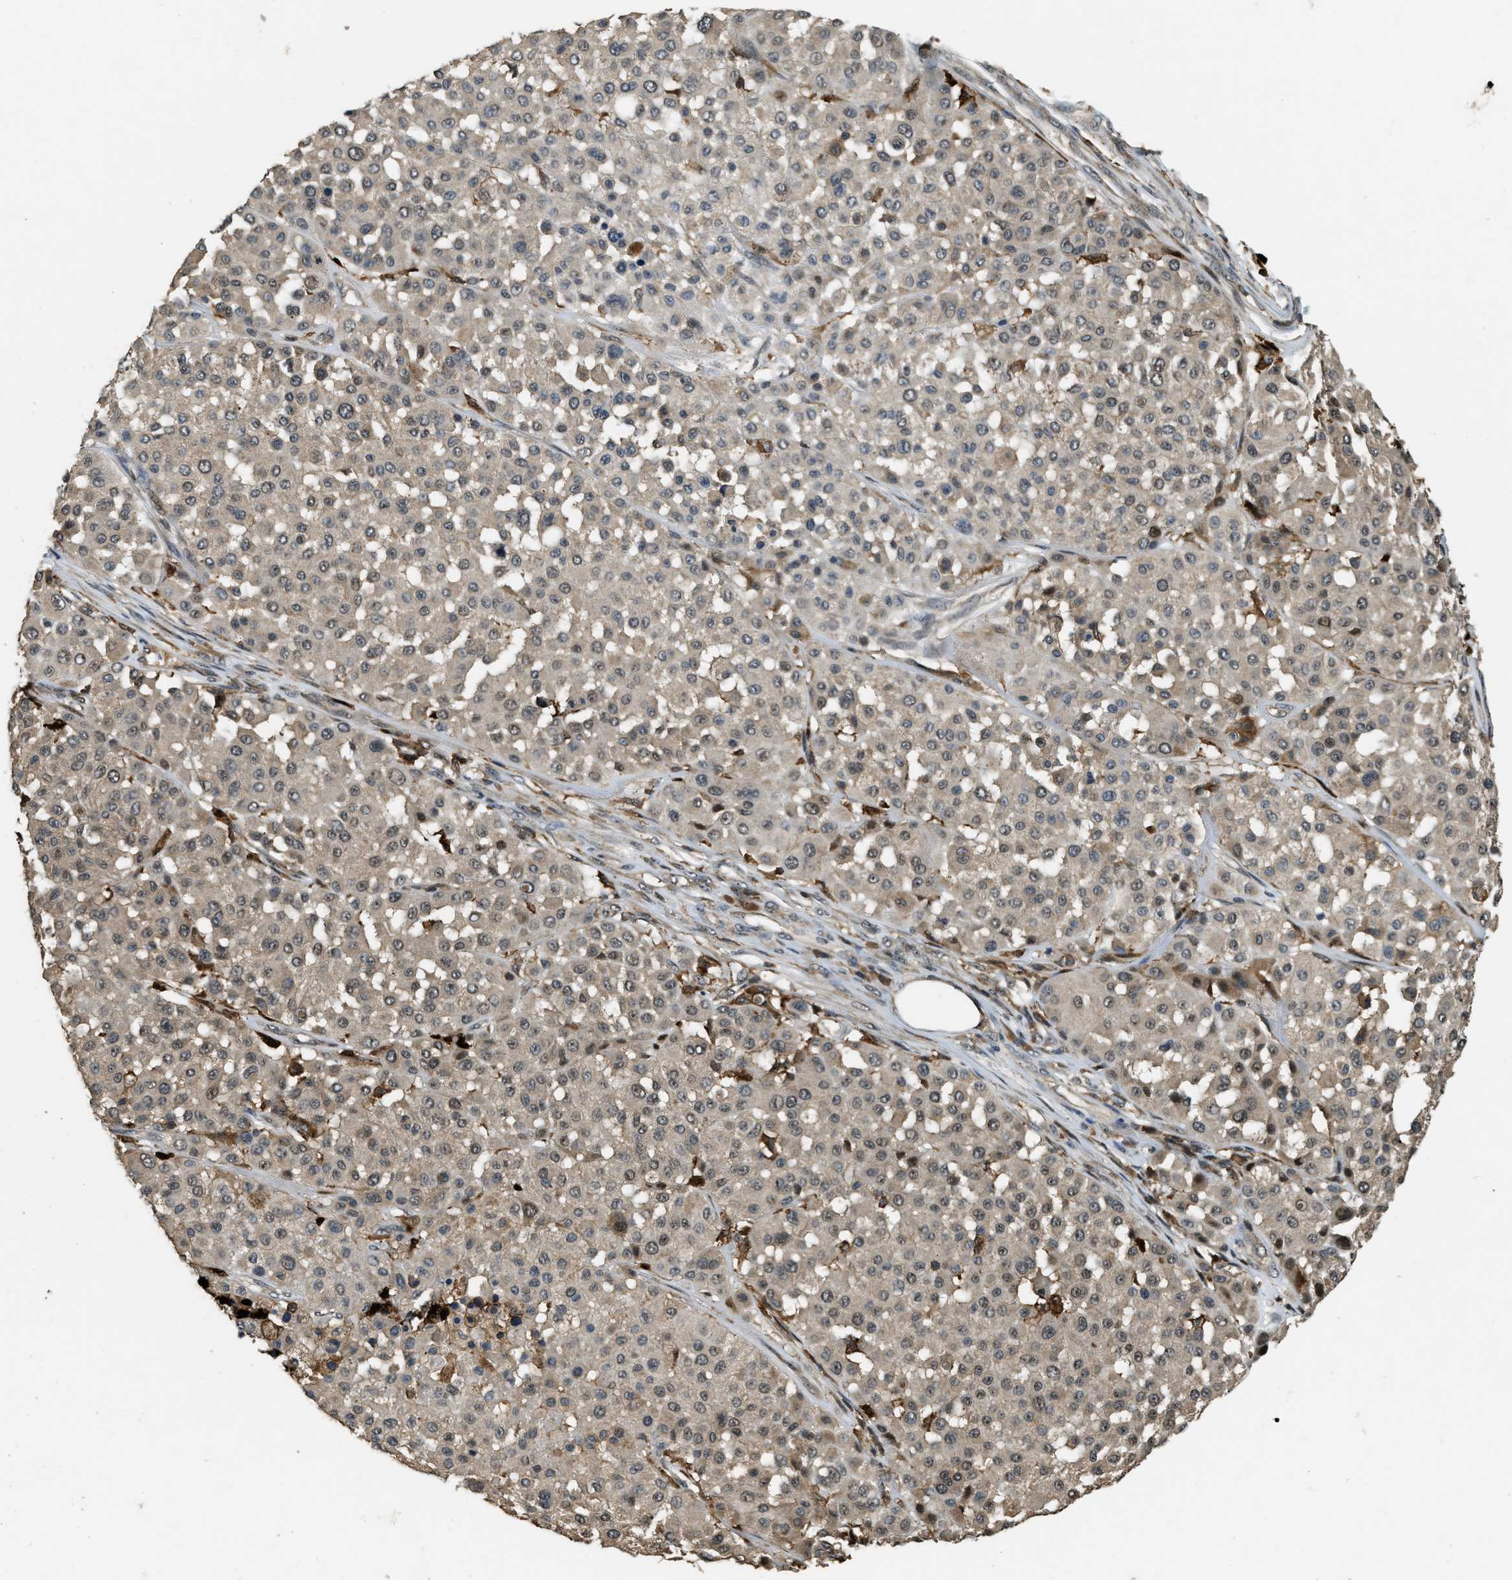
{"staining": {"intensity": "weak", "quantity": ">75%", "location": "cytoplasmic/membranous"}, "tissue": "melanoma", "cell_type": "Tumor cells", "image_type": "cancer", "snomed": [{"axis": "morphology", "description": "Malignant melanoma, Metastatic site"}, {"axis": "topography", "description": "Soft tissue"}], "caption": "This is a histology image of IHC staining of melanoma, which shows weak staining in the cytoplasmic/membranous of tumor cells.", "gene": "RNF141", "patient": {"sex": "male", "age": 41}}